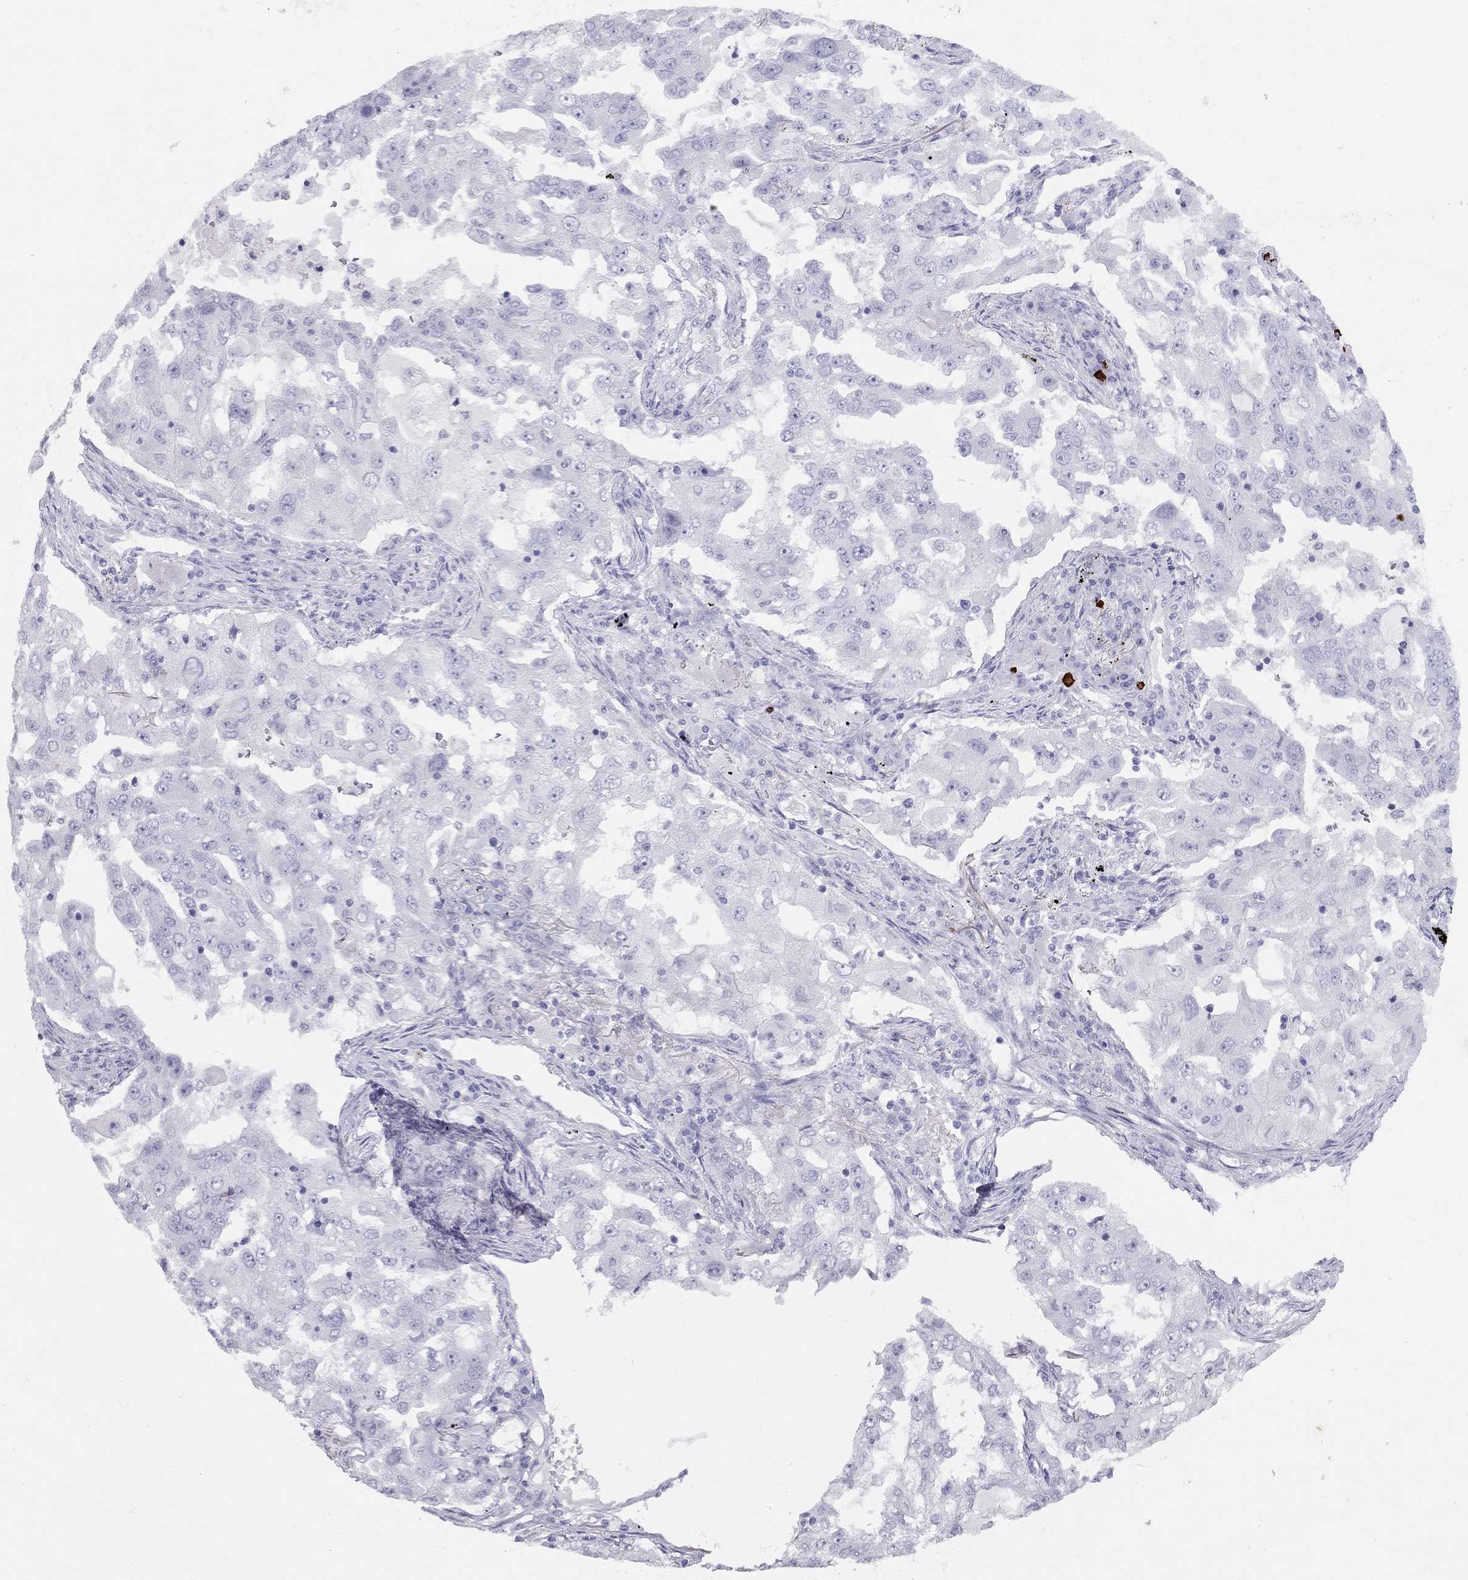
{"staining": {"intensity": "negative", "quantity": "none", "location": "none"}, "tissue": "lung cancer", "cell_type": "Tumor cells", "image_type": "cancer", "snomed": [{"axis": "morphology", "description": "Adenocarcinoma, NOS"}, {"axis": "topography", "description": "Lung"}], "caption": "IHC photomicrograph of human lung cancer stained for a protein (brown), which reveals no staining in tumor cells.", "gene": "KLRG1", "patient": {"sex": "female", "age": 61}}